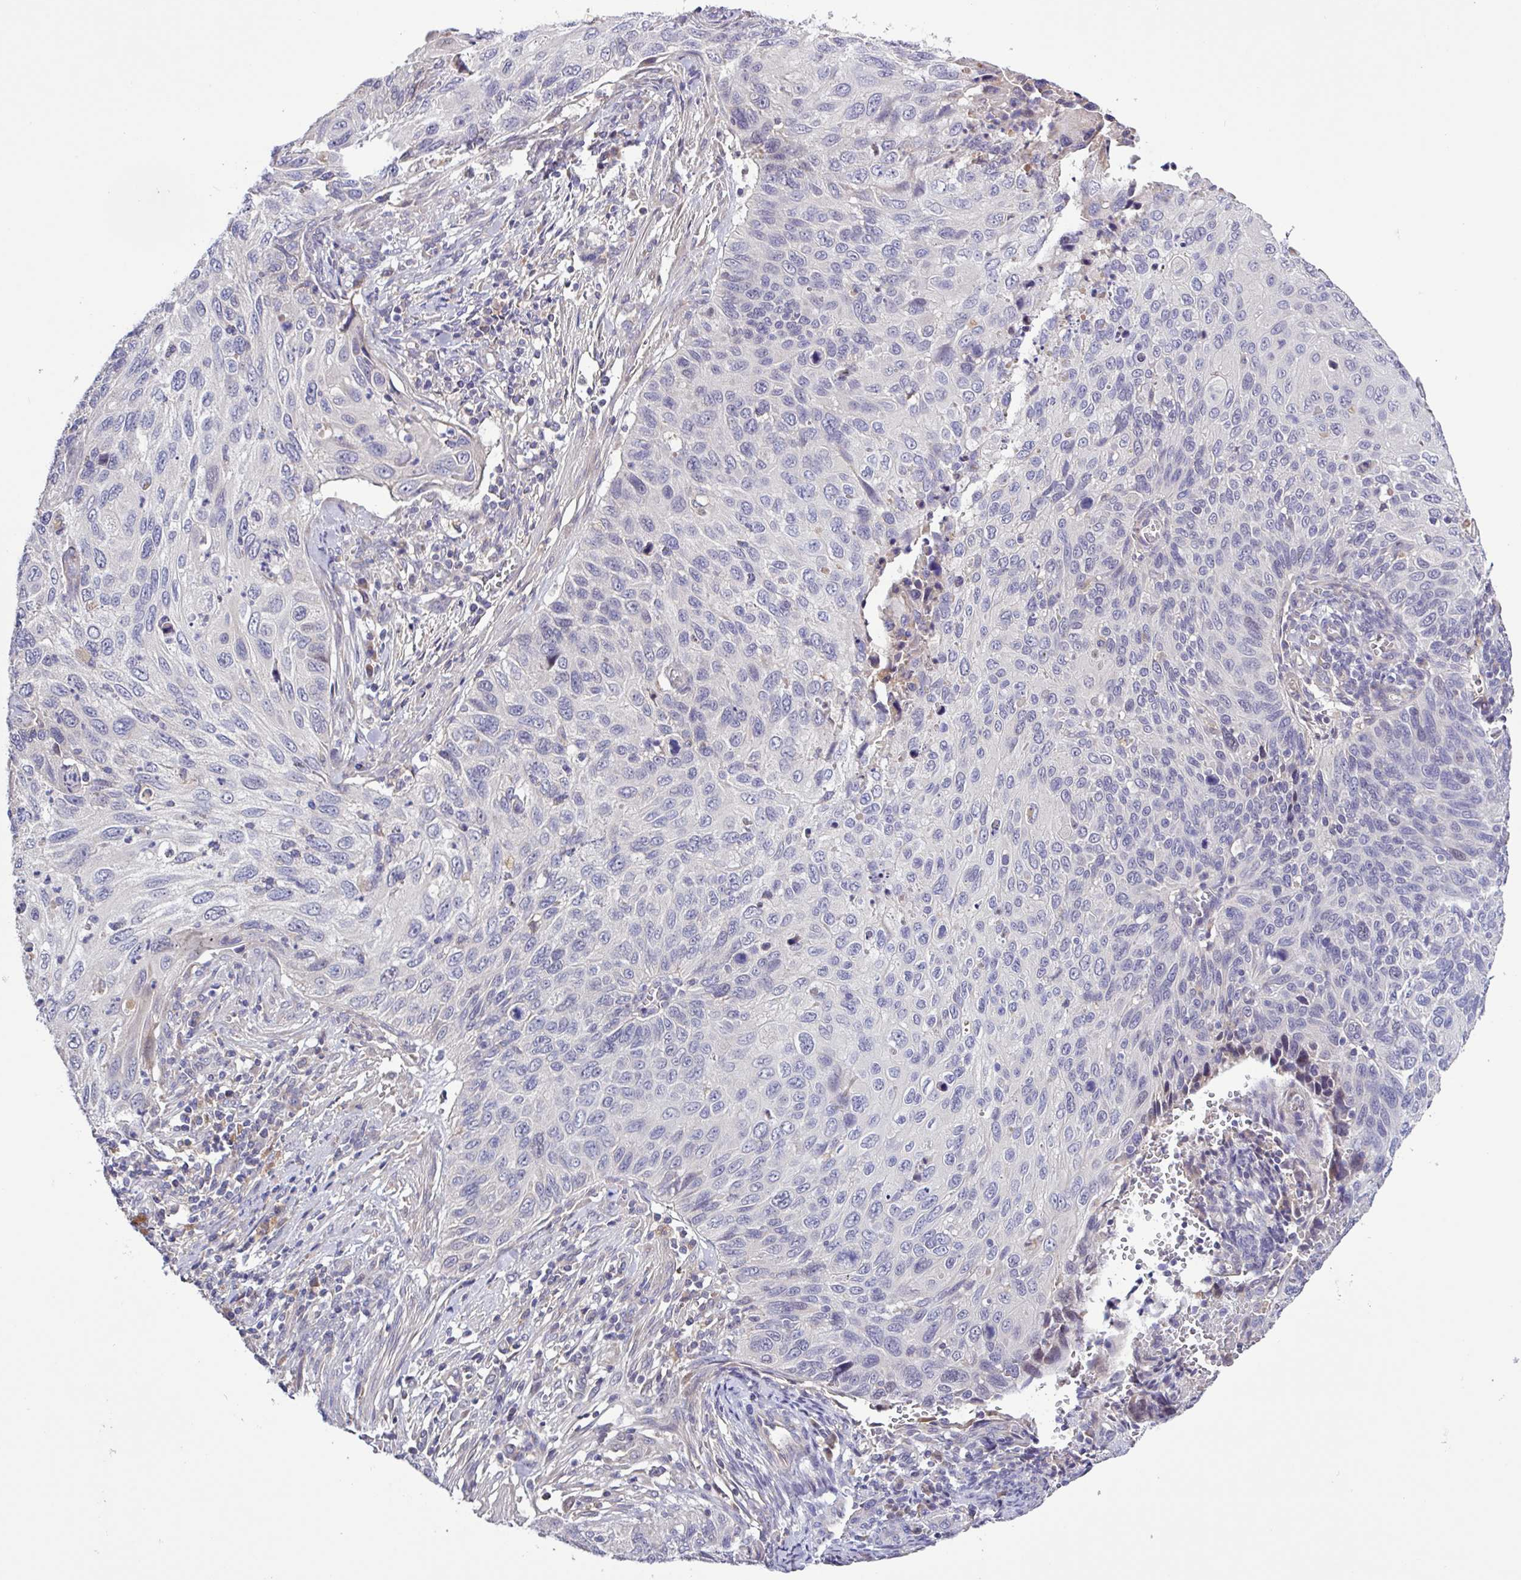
{"staining": {"intensity": "negative", "quantity": "none", "location": "none"}, "tissue": "cervical cancer", "cell_type": "Tumor cells", "image_type": "cancer", "snomed": [{"axis": "morphology", "description": "Squamous cell carcinoma, NOS"}, {"axis": "topography", "description": "Cervix"}], "caption": "A photomicrograph of human cervical cancer (squamous cell carcinoma) is negative for staining in tumor cells.", "gene": "SFTPB", "patient": {"sex": "female", "age": 70}}